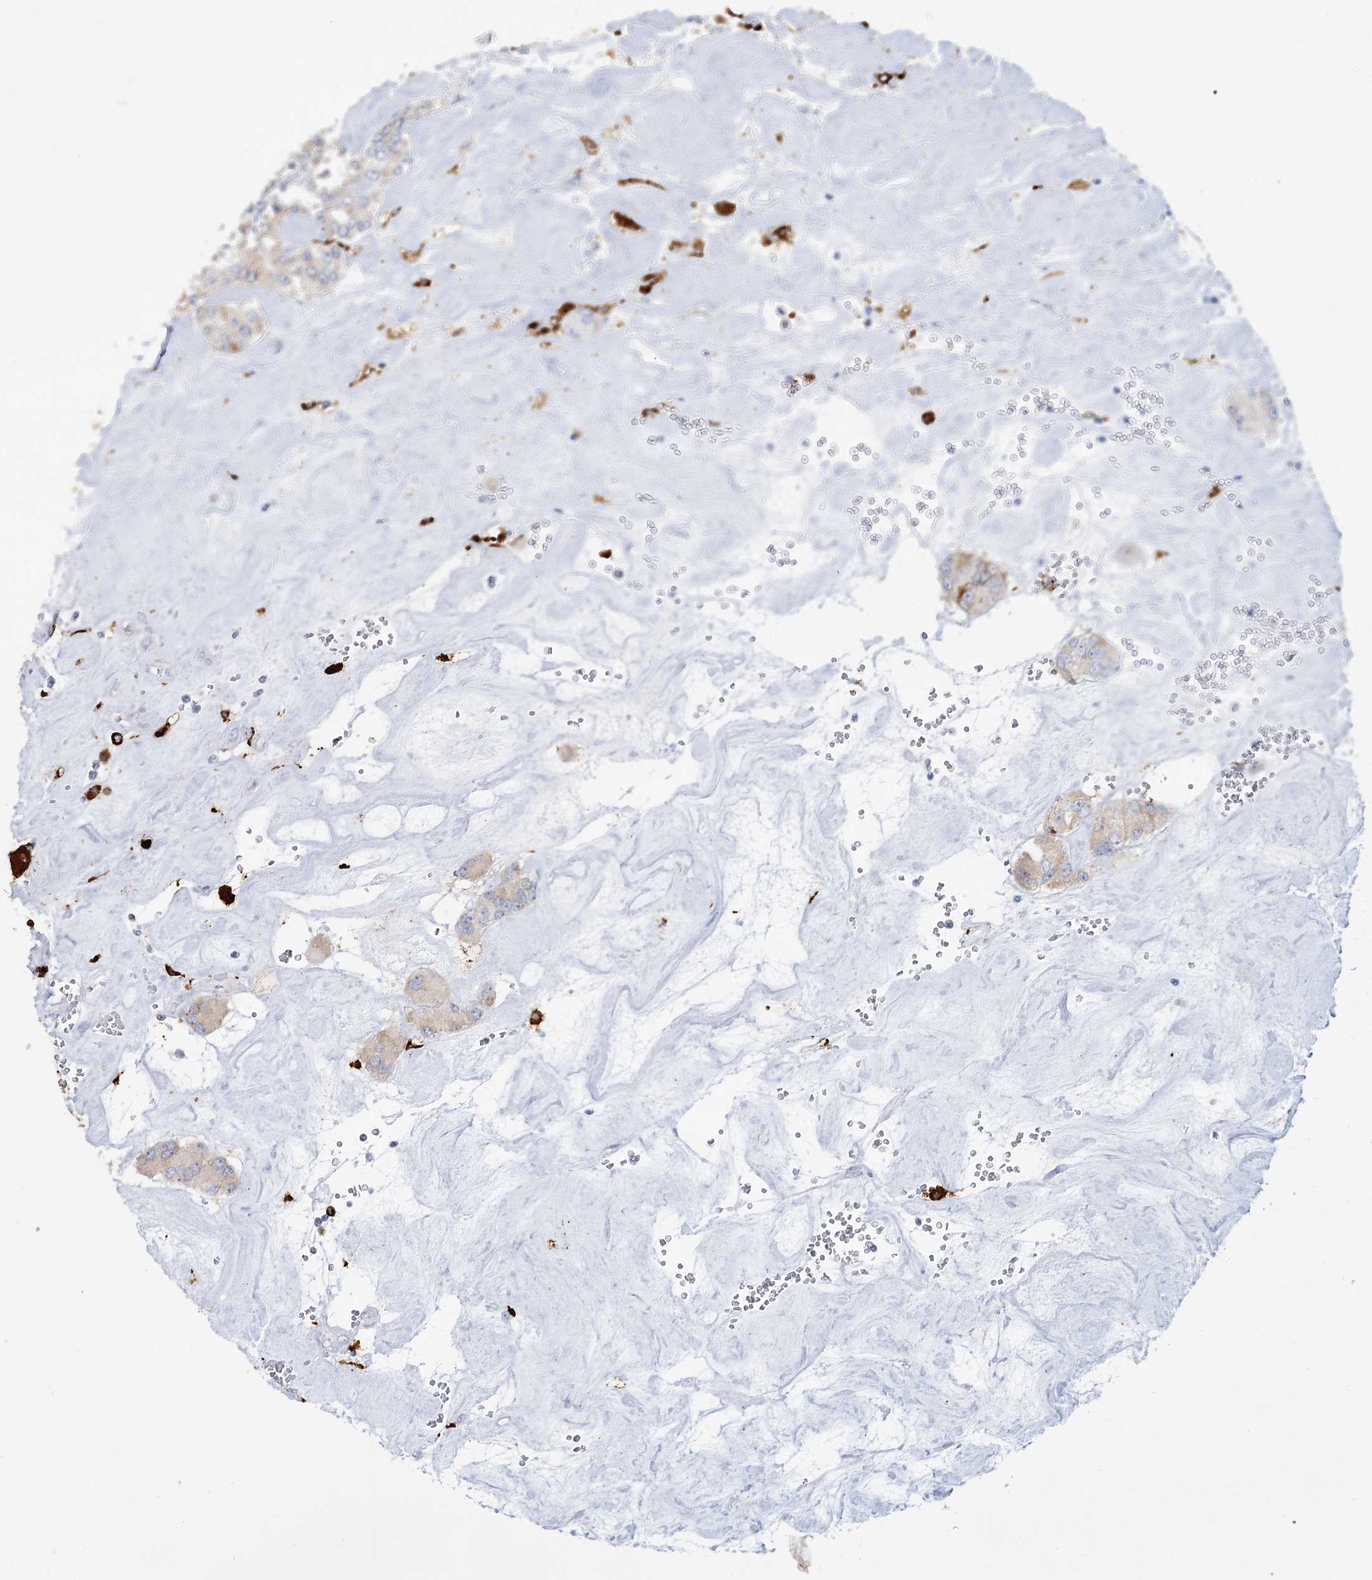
{"staining": {"intensity": "weak", "quantity": "25%-75%", "location": "cytoplasmic/membranous"}, "tissue": "carcinoid", "cell_type": "Tumor cells", "image_type": "cancer", "snomed": [{"axis": "morphology", "description": "Carcinoid, malignant, NOS"}, {"axis": "topography", "description": "Pancreas"}], "caption": "There is low levels of weak cytoplasmic/membranous positivity in tumor cells of carcinoid, as demonstrated by immunohistochemical staining (brown color).", "gene": "PIWIL4", "patient": {"sex": "male", "age": 41}}